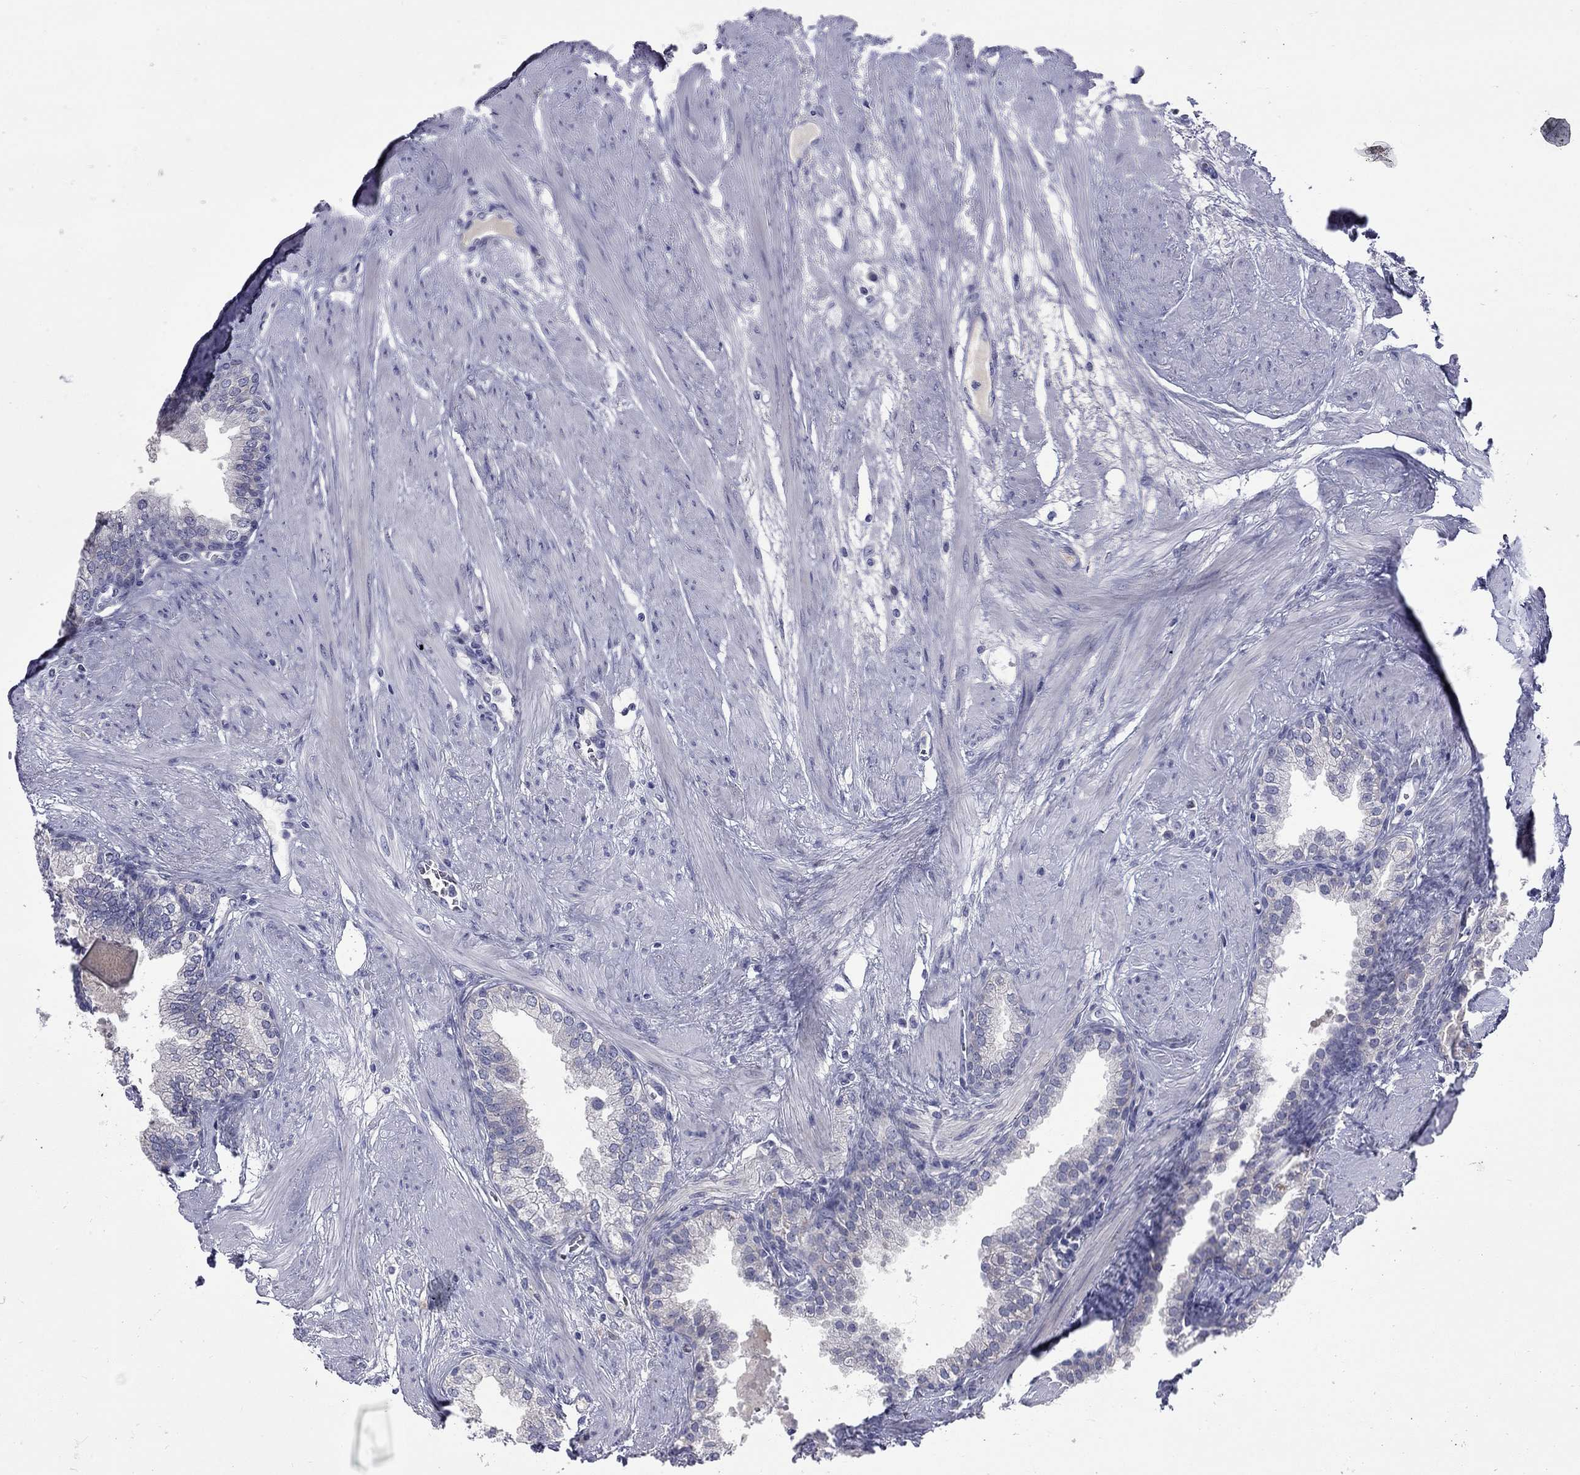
{"staining": {"intensity": "negative", "quantity": "none", "location": "none"}, "tissue": "prostate cancer", "cell_type": "Tumor cells", "image_type": "cancer", "snomed": [{"axis": "morphology", "description": "Adenocarcinoma, NOS"}, {"axis": "topography", "description": "Prostate"}], "caption": "Prostate cancer was stained to show a protein in brown. There is no significant expression in tumor cells. (Immunohistochemistry, brightfield microscopy, high magnification).", "gene": "UNC119B", "patient": {"sex": "male", "age": 69}}